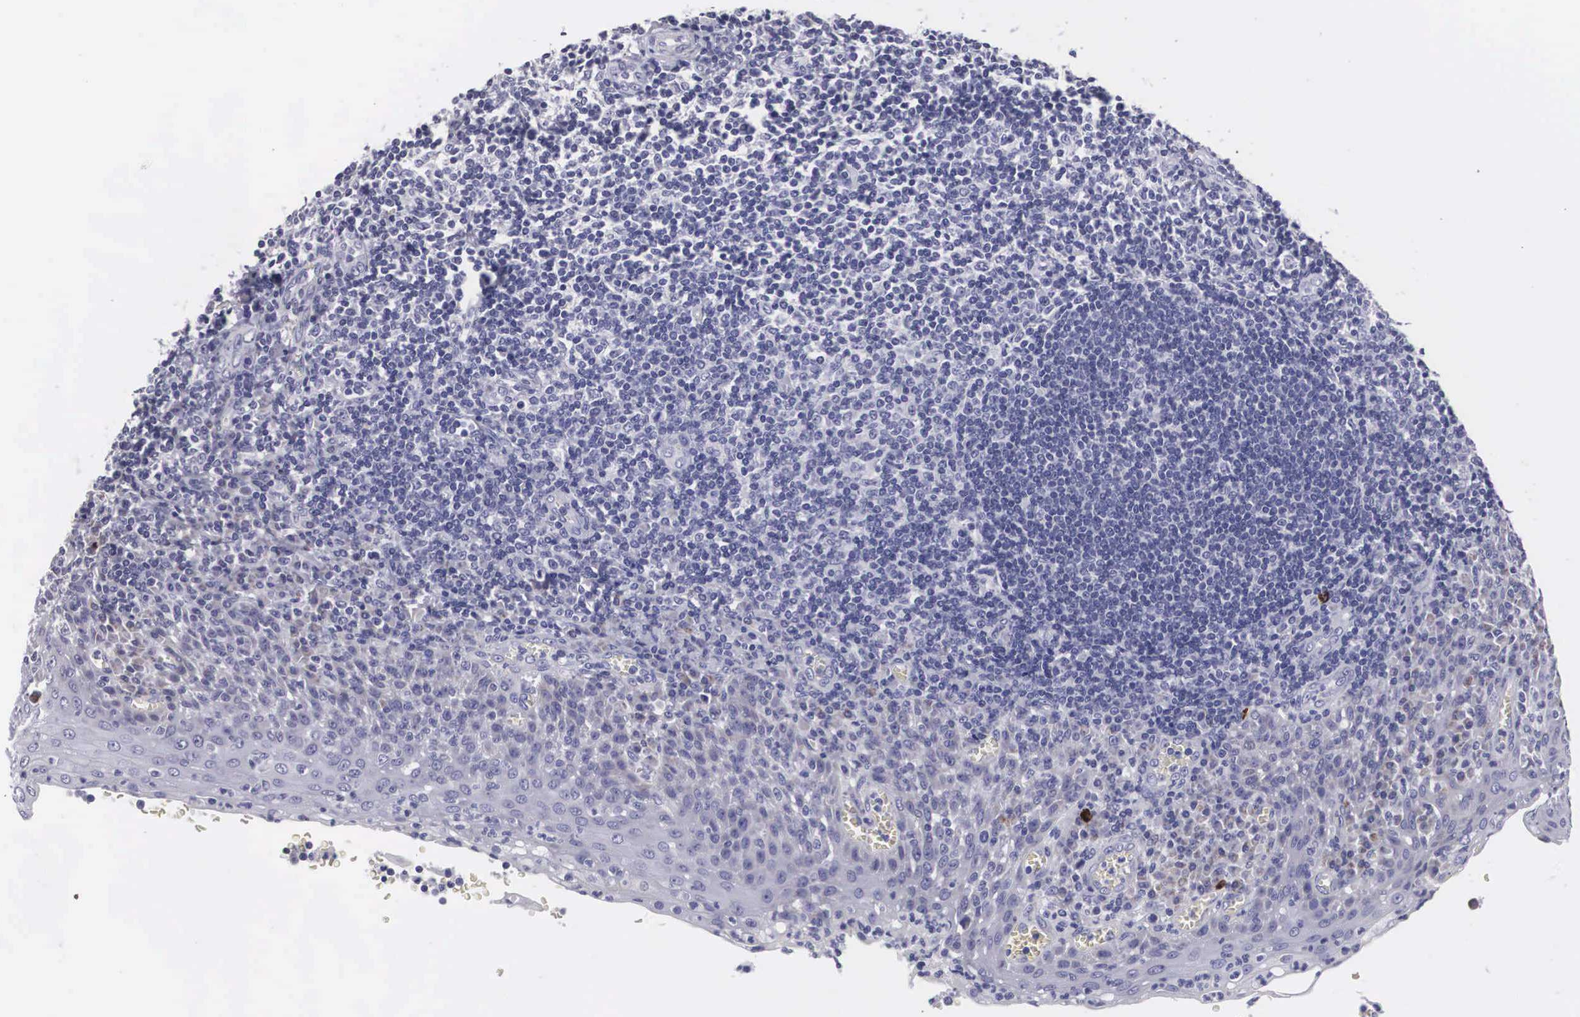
{"staining": {"intensity": "negative", "quantity": "none", "location": "none"}, "tissue": "tonsil", "cell_type": "Germinal center cells", "image_type": "normal", "snomed": [{"axis": "morphology", "description": "Normal tissue, NOS"}, {"axis": "topography", "description": "Tonsil"}], "caption": "Protein analysis of benign tonsil reveals no significant expression in germinal center cells.", "gene": "ARMCX3", "patient": {"sex": "female", "age": 41}}